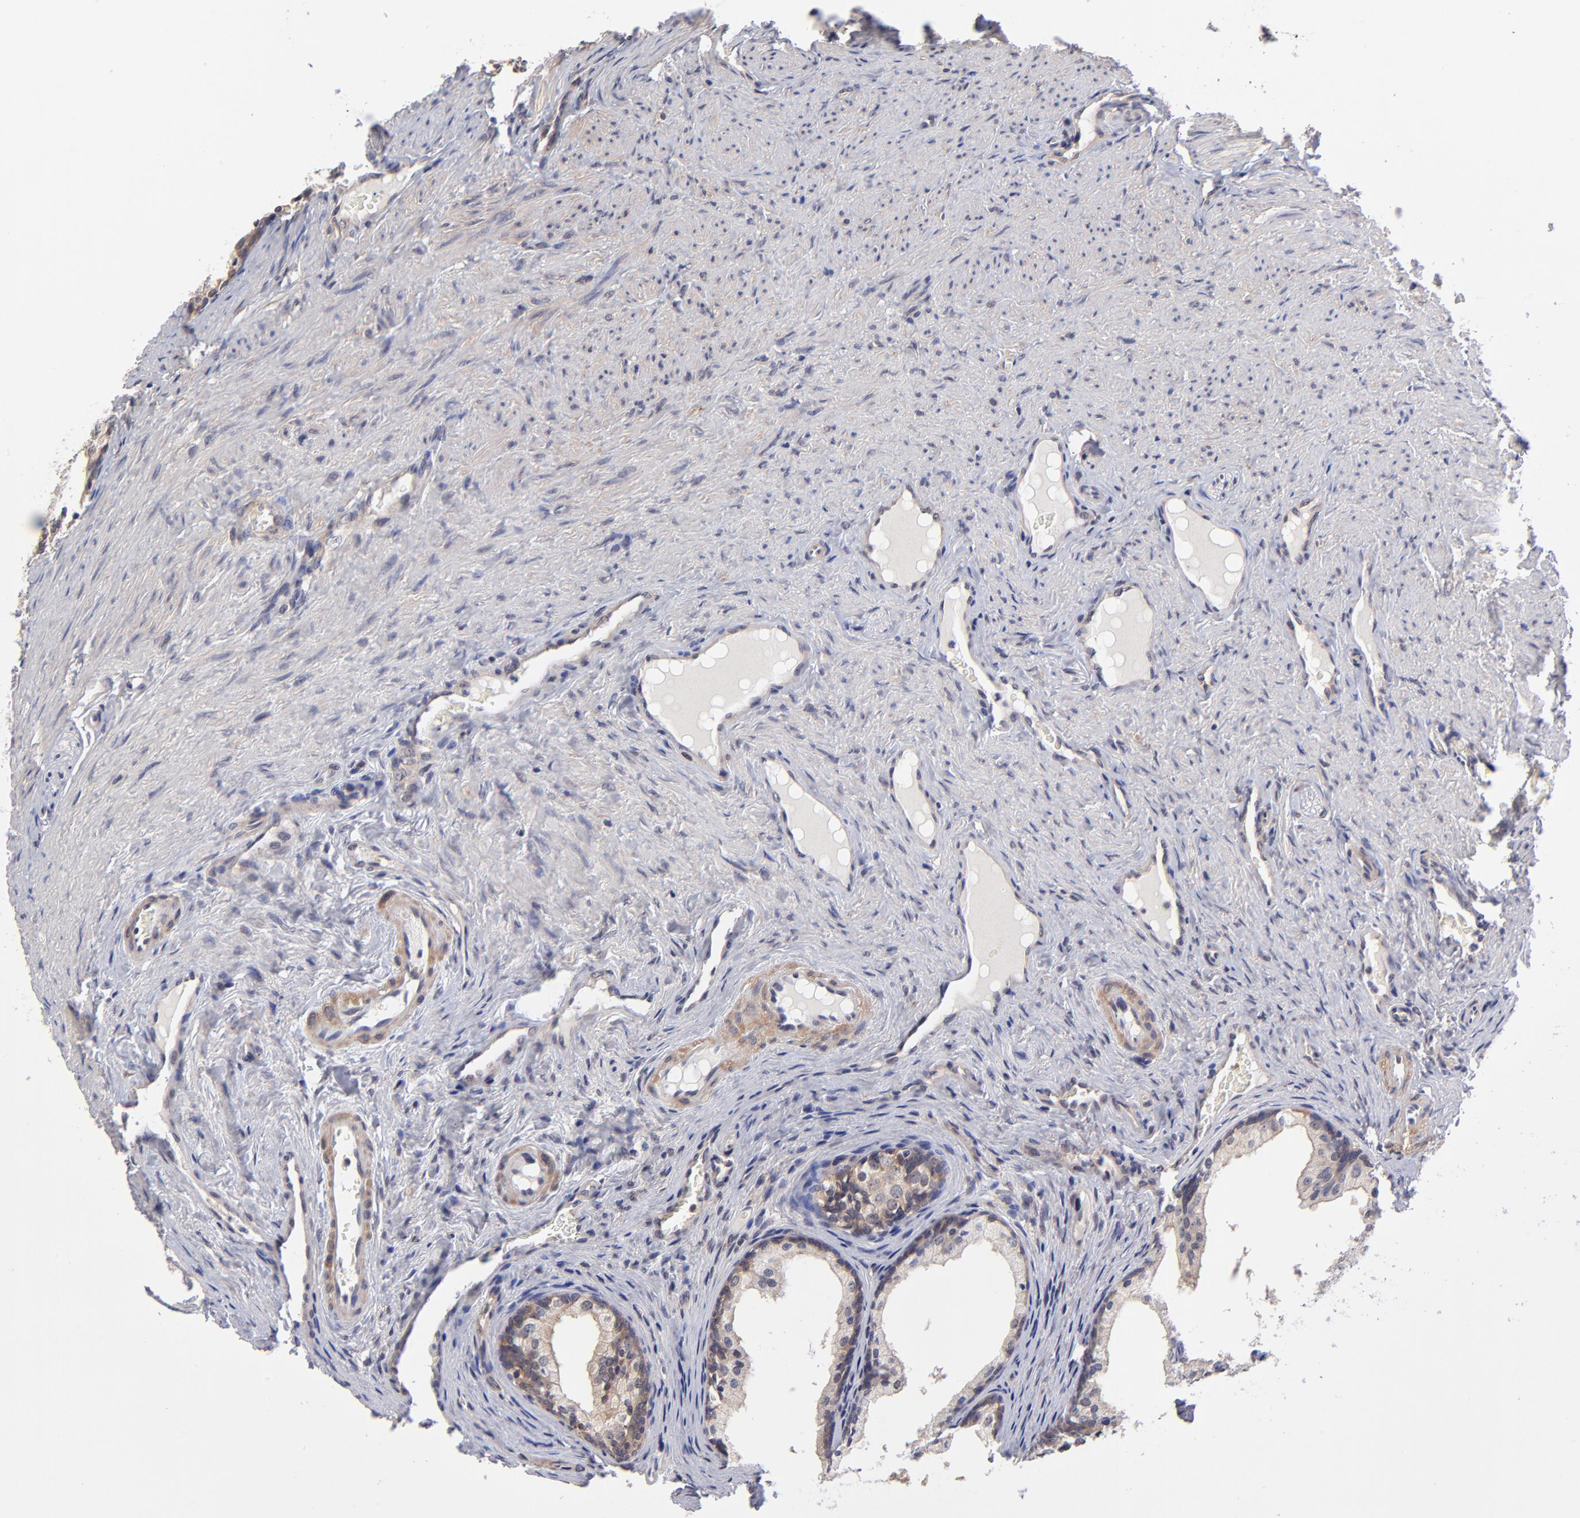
{"staining": {"intensity": "moderate", "quantity": ">75%", "location": "cytoplasmic/membranous"}, "tissue": "prostate cancer", "cell_type": "Tumor cells", "image_type": "cancer", "snomed": [{"axis": "morphology", "description": "Adenocarcinoma, Medium grade"}, {"axis": "topography", "description": "Prostate"}], "caption": "Prostate cancer (medium-grade adenocarcinoma) stained with a brown dye exhibits moderate cytoplasmic/membranous positive staining in approximately >75% of tumor cells.", "gene": "UBE2E3", "patient": {"sex": "male", "age": 60}}